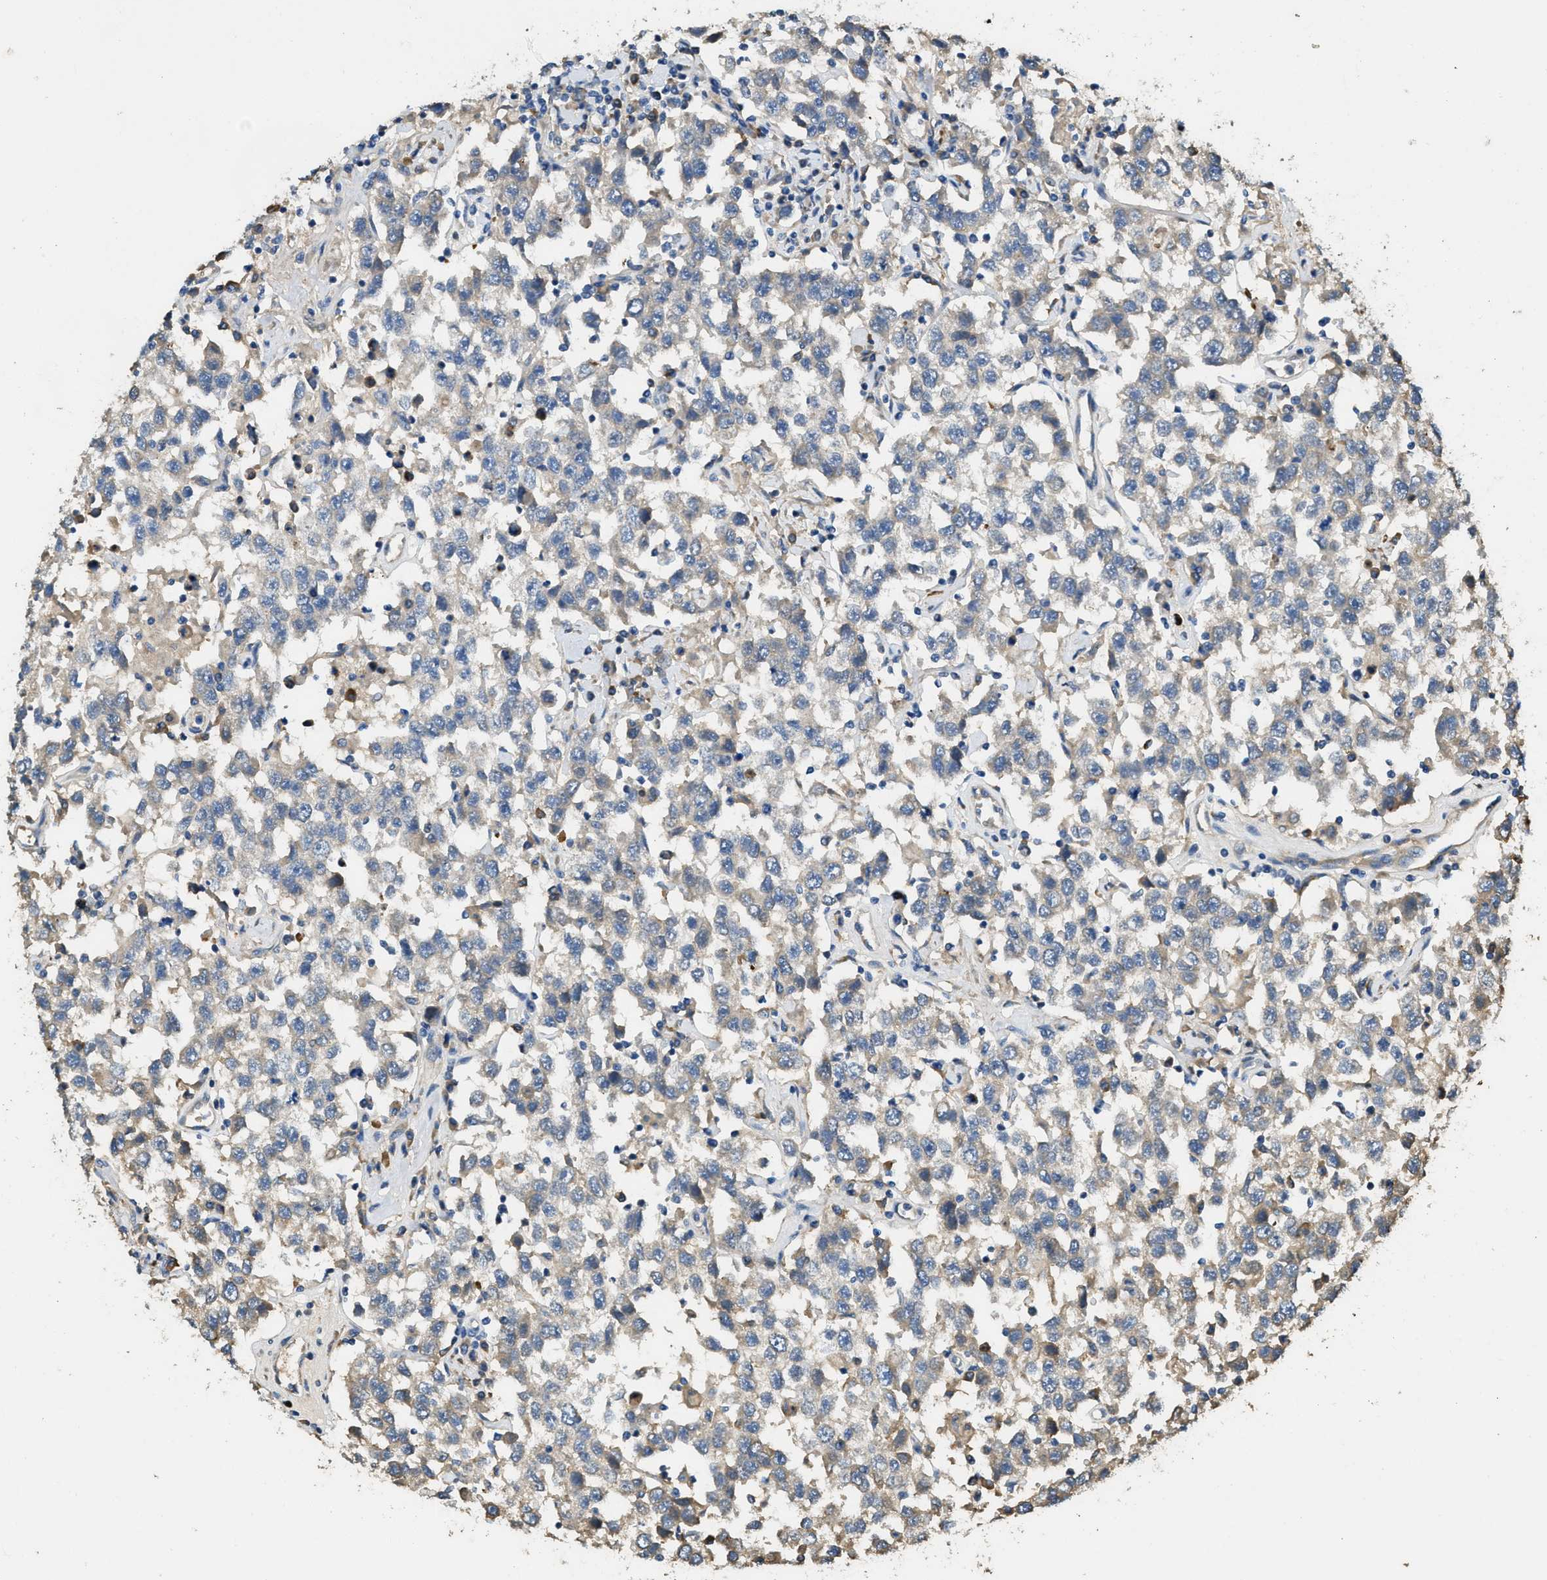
{"staining": {"intensity": "weak", "quantity": "<25%", "location": "cytoplasmic/membranous"}, "tissue": "testis cancer", "cell_type": "Tumor cells", "image_type": "cancer", "snomed": [{"axis": "morphology", "description": "Seminoma, NOS"}, {"axis": "topography", "description": "Testis"}], "caption": "Immunohistochemistry (IHC) photomicrograph of neoplastic tissue: seminoma (testis) stained with DAB exhibits no significant protein positivity in tumor cells.", "gene": "RIPK2", "patient": {"sex": "male", "age": 41}}